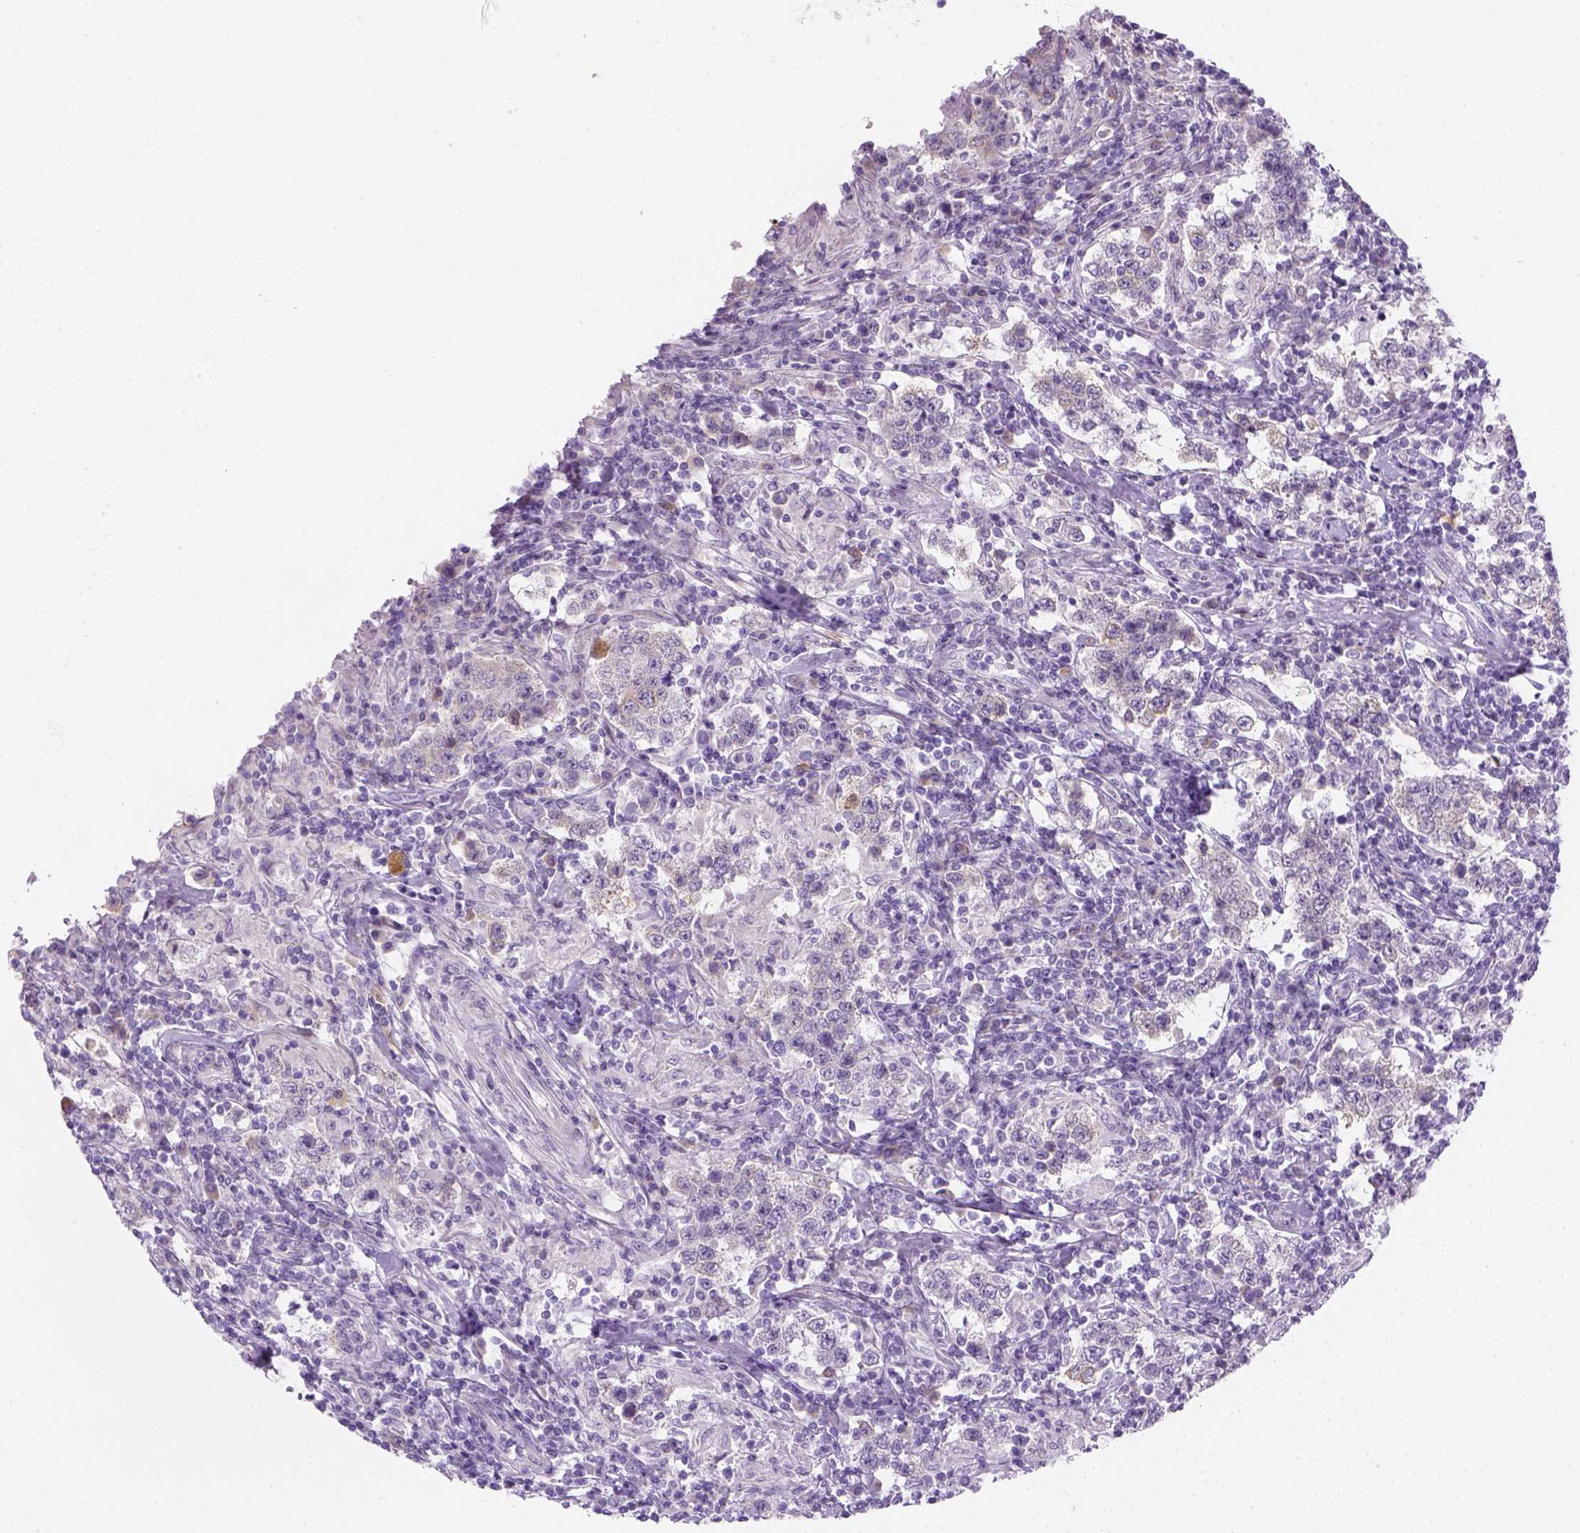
{"staining": {"intensity": "negative", "quantity": "none", "location": "none"}, "tissue": "testis cancer", "cell_type": "Tumor cells", "image_type": "cancer", "snomed": [{"axis": "morphology", "description": "Seminoma, NOS"}, {"axis": "morphology", "description": "Carcinoma, Embryonal, NOS"}, {"axis": "topography", "description": "Testis"}], "caption": "High power microscopy micrograph of an immunohistochemistry (IHC) histopathology image of testis cancer, revealing no significant staining in tumor cells.", "gene": "CACNB1", "patient": {"sex": "male", "age": 41}}